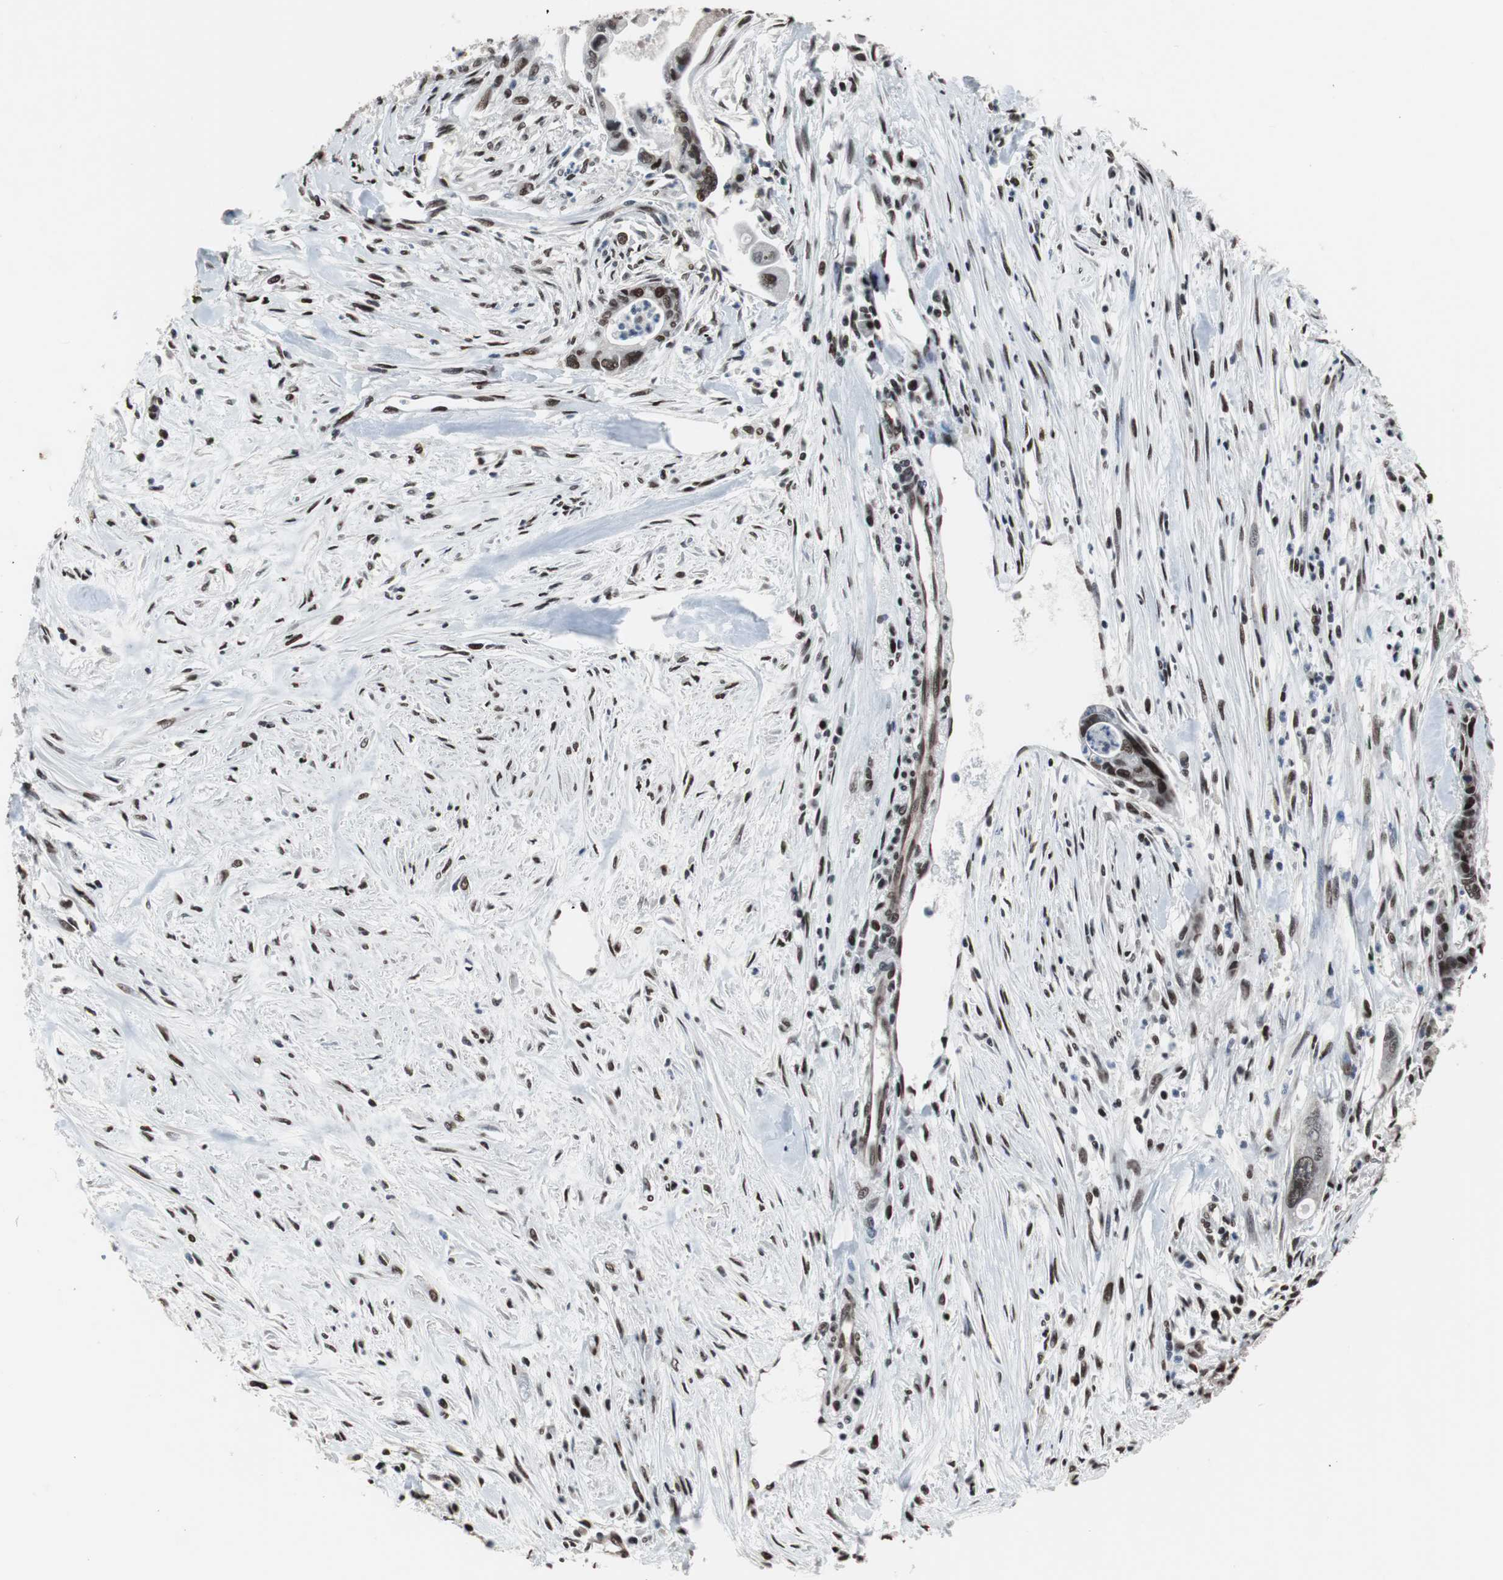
{"staining": {"intensity": "strong", "quantity": ">75%", "location": "nuclear"}, "tissue": "pancreatic cancer", "cell_type": "Tumor cells", "image_type": "cancer", "snomed": [{"axis": "morphology", "description": "Adenocarcinoma, NOS"}, {"axis": "topography", "description": "Pancreas"}], "caption": "Tumor cells exhibit high levels of strong nuclear staining in approximately >75% of cells in human adenocarcinoma (pancreatic).", "gene": "POGZ", "patient": {"sex": "male", "age": 70}}